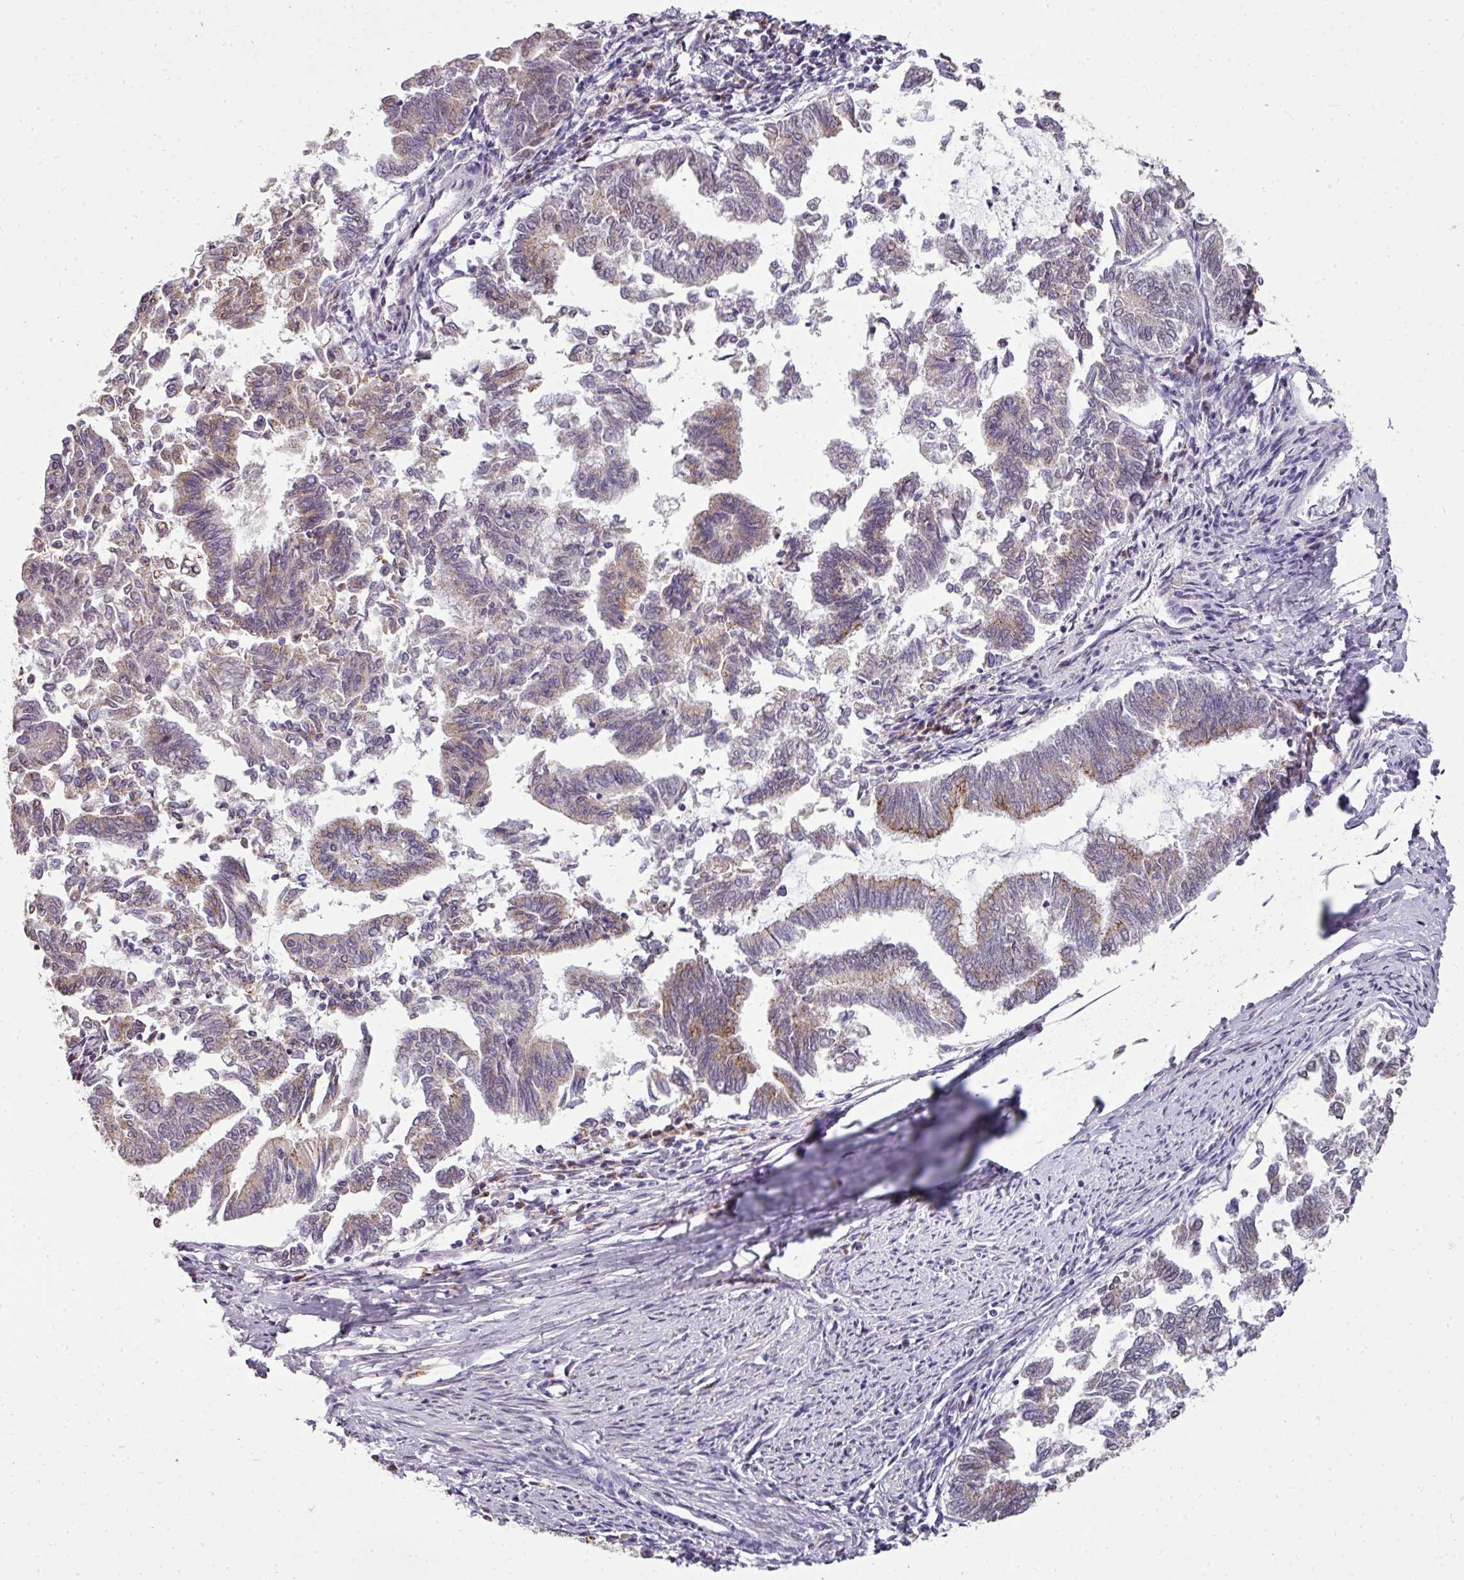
{"staining": {"intensity": "weak", "quantity": "<25%", "location": "cytoplasmic/membranous"}, "tissue": "endometrial cancer", "cell_type": "Tumor cells", "image_type": "cancer", "snomed": [{"axis": "morphology", "description": "Adenocarcinoma, NOS"}, {"axis": "topography", "description": "Endometrium"}], "caption": "This is a micrograph of immunohistochemistry staining of endometrial adenocarcinoma, which shows no expression in tumor cells.", "gene": "JPH2", "patient": {"sex": "female", "age": 79}}